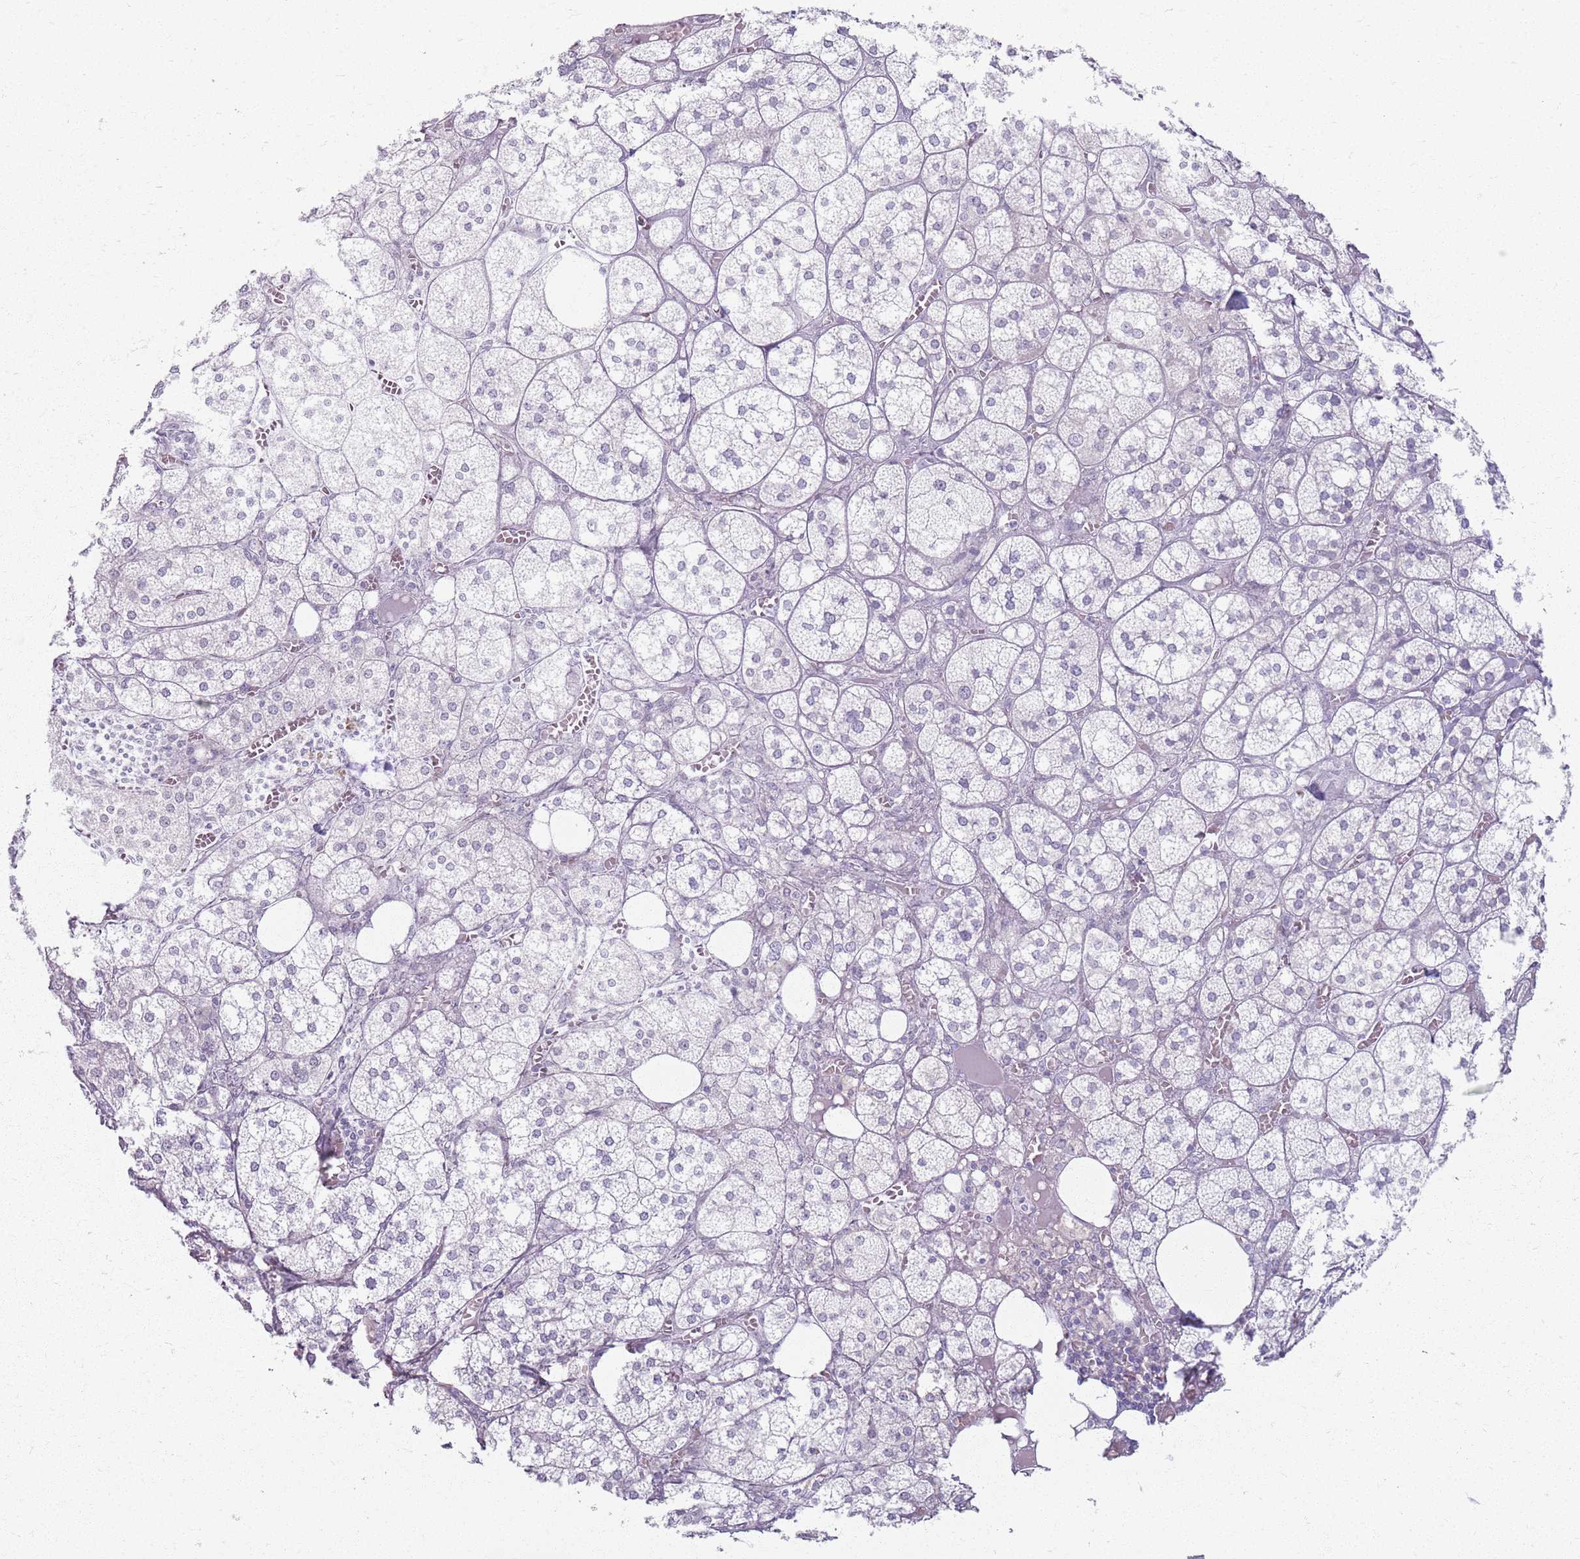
{"staining": {"intensity": "negative", "quantity": "none", "location": "none"}, "tissue": "adrenal gland", "cell_type": "Glandular cells", "image_type": "normal", "snomed": [{"axis": "morphology", "description": "Normal tissue, NOS"}, {"axis": "topography", "description": "Adrenal gland"}], "caption": "Protein analysis of unremarkable adrenal gland exhibits no significant positivity in glandular cells. (Brightfield microscopy of DAB (3,3'-diaminobenzidine) immunohistochemistry (IHC) at high magnification).", "gene": "CRIPT", "patient": {"sex": "female", "age": 61}}